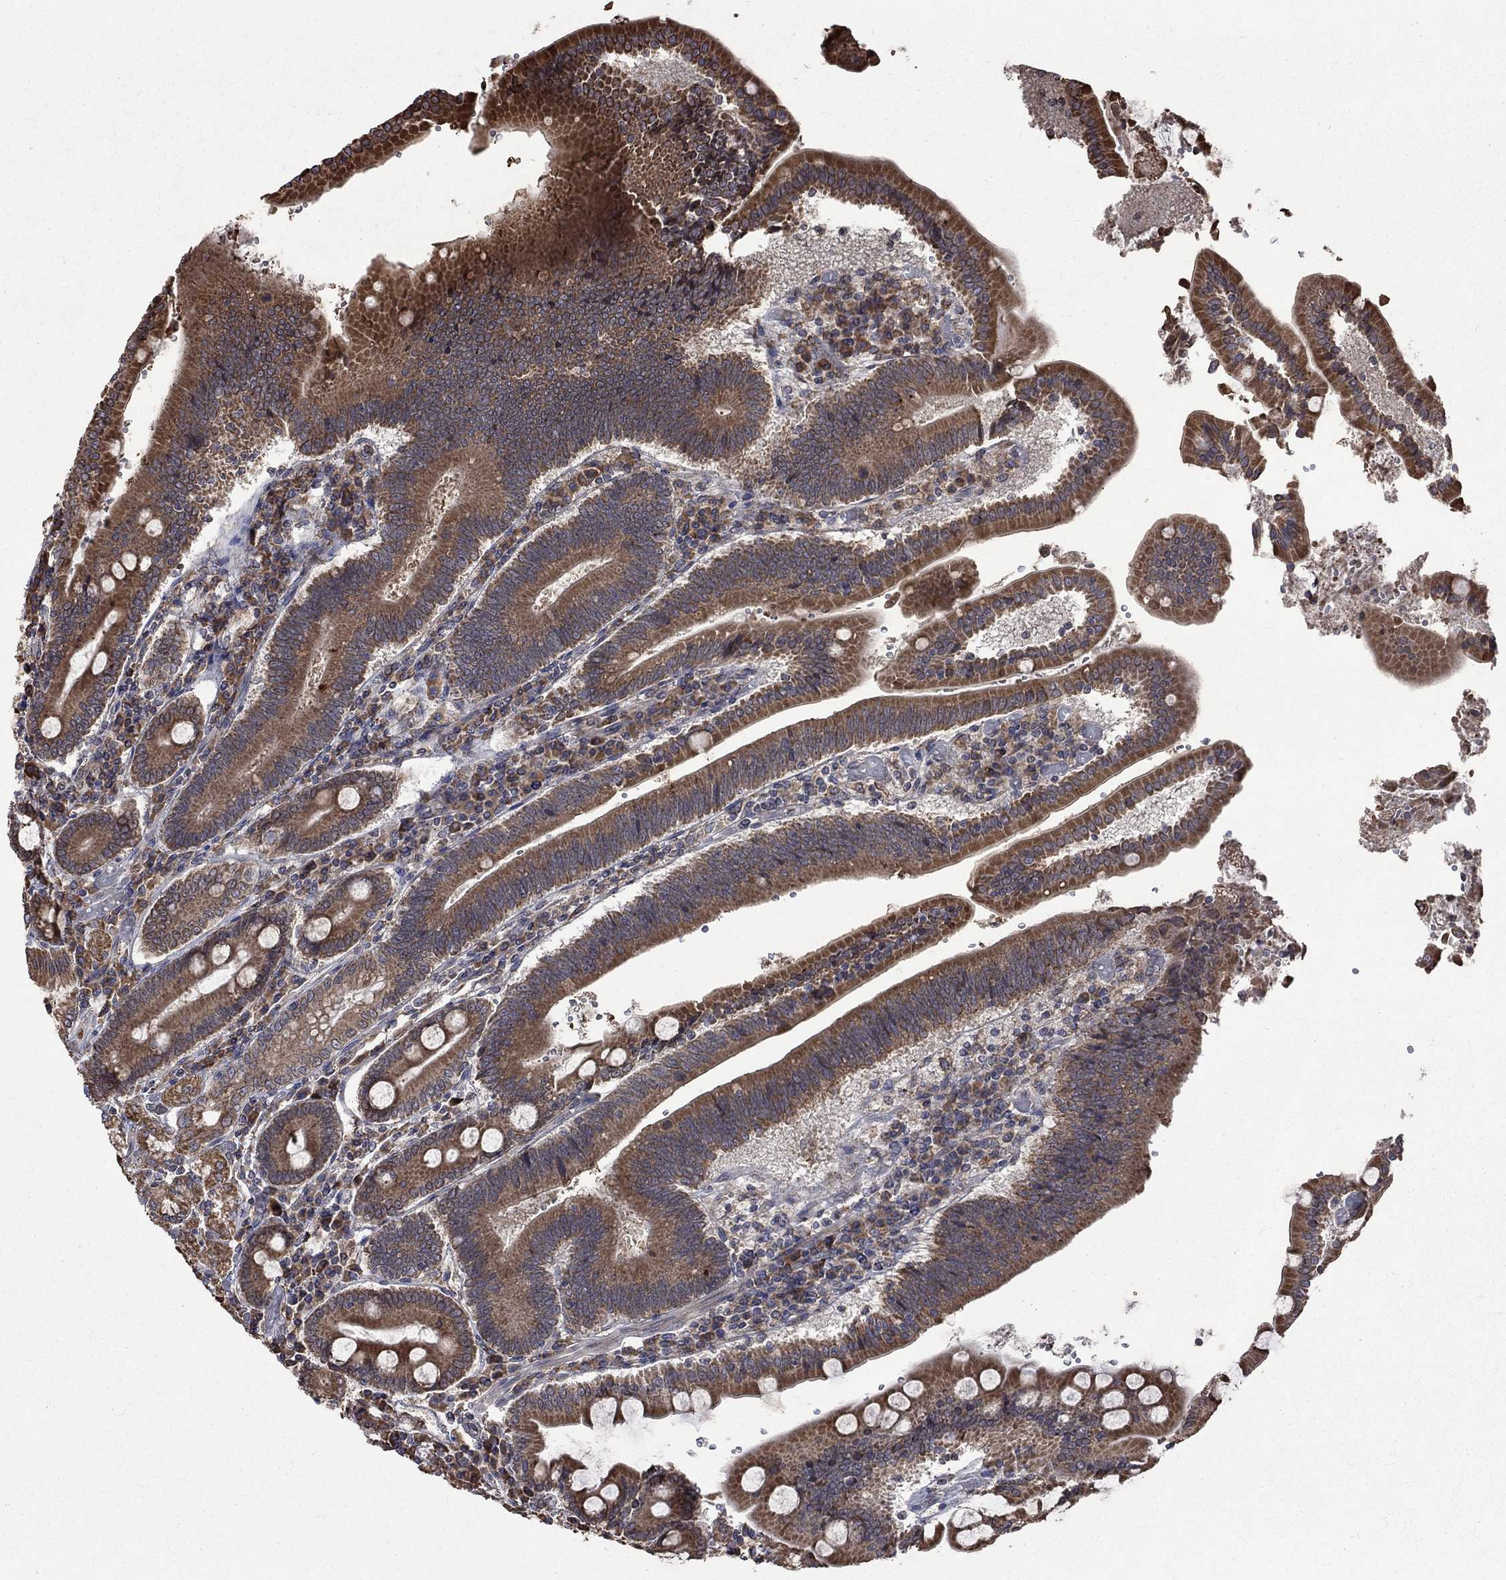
{"staining": {"intensity": "moderate", "quantity": ">75%", "location": "cytoplasmic/membranous"}, "tissue": "duodenum", "cell_type": "Glandular cells", "image_type": "normal", "snomed": [{"axis": "morphology", "description": "Normal tissue, NOS"}, {"axis": "topography", "description": "Duodenum"}], "caption": "This histopathology image demonstrates immunohistochemistry (IHC) staining of normal human duodenum, with medium moderate cytoplasmic/membranous staining in about >75% of glandular cells.", "gene": "ESRRA", "patient": {"sex": "female", "age": 62}}